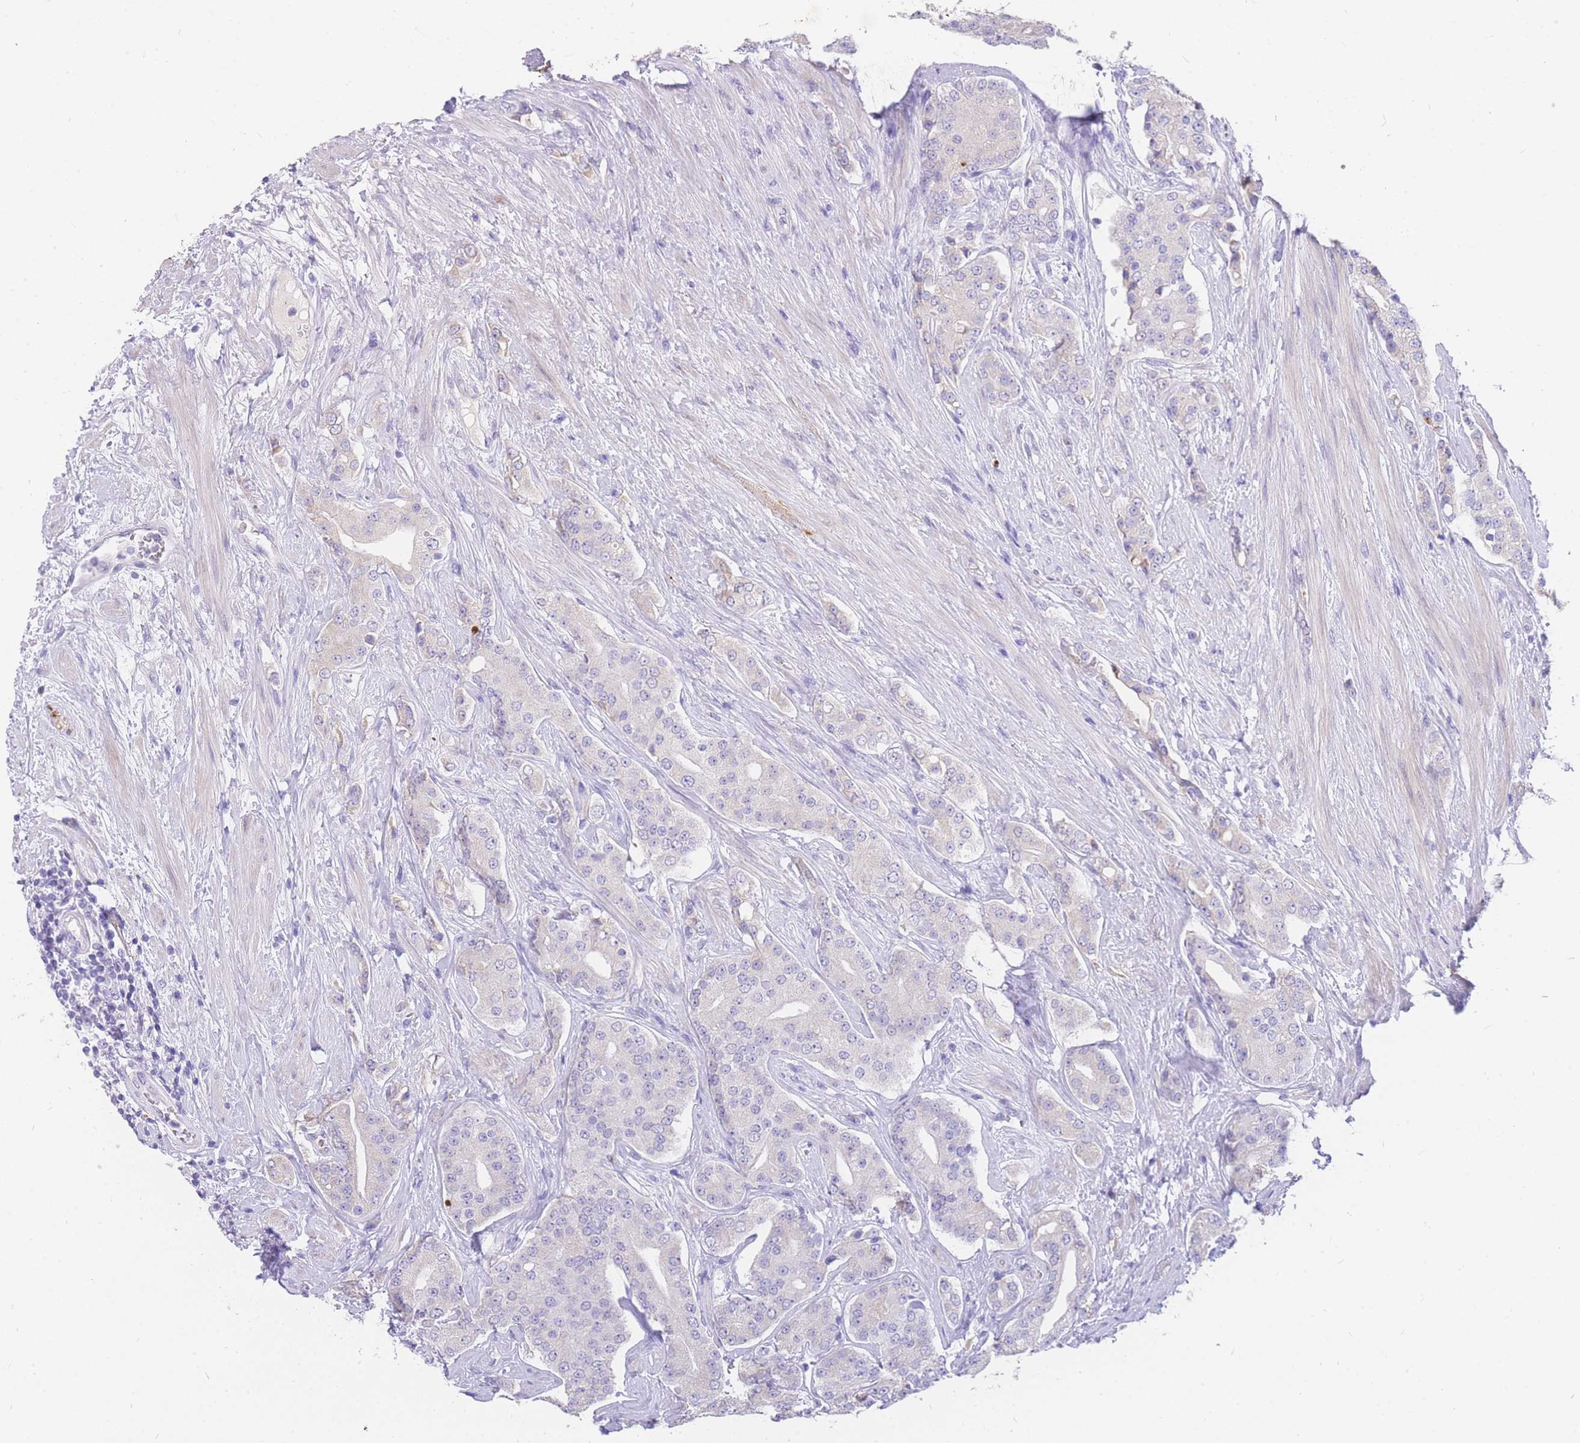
{"staining": {"intensity": "negative", "quantity": "none", "location": "none"}, "tissue": "prostate cancer", "cell_type": "Tumor cells", "image_type": "cancer", "snomed": [{"axis": "morphology", "description": "Adenocarcinoma, High grade"}, {"axis": "topography", "description": "Prostate"}], "caption": "Human prostate cancer stained for a protein using IHC exhibits no staining in tumor cells.", "gene": "C2orf88", "patient": {"sex": "male", "age": 71}}